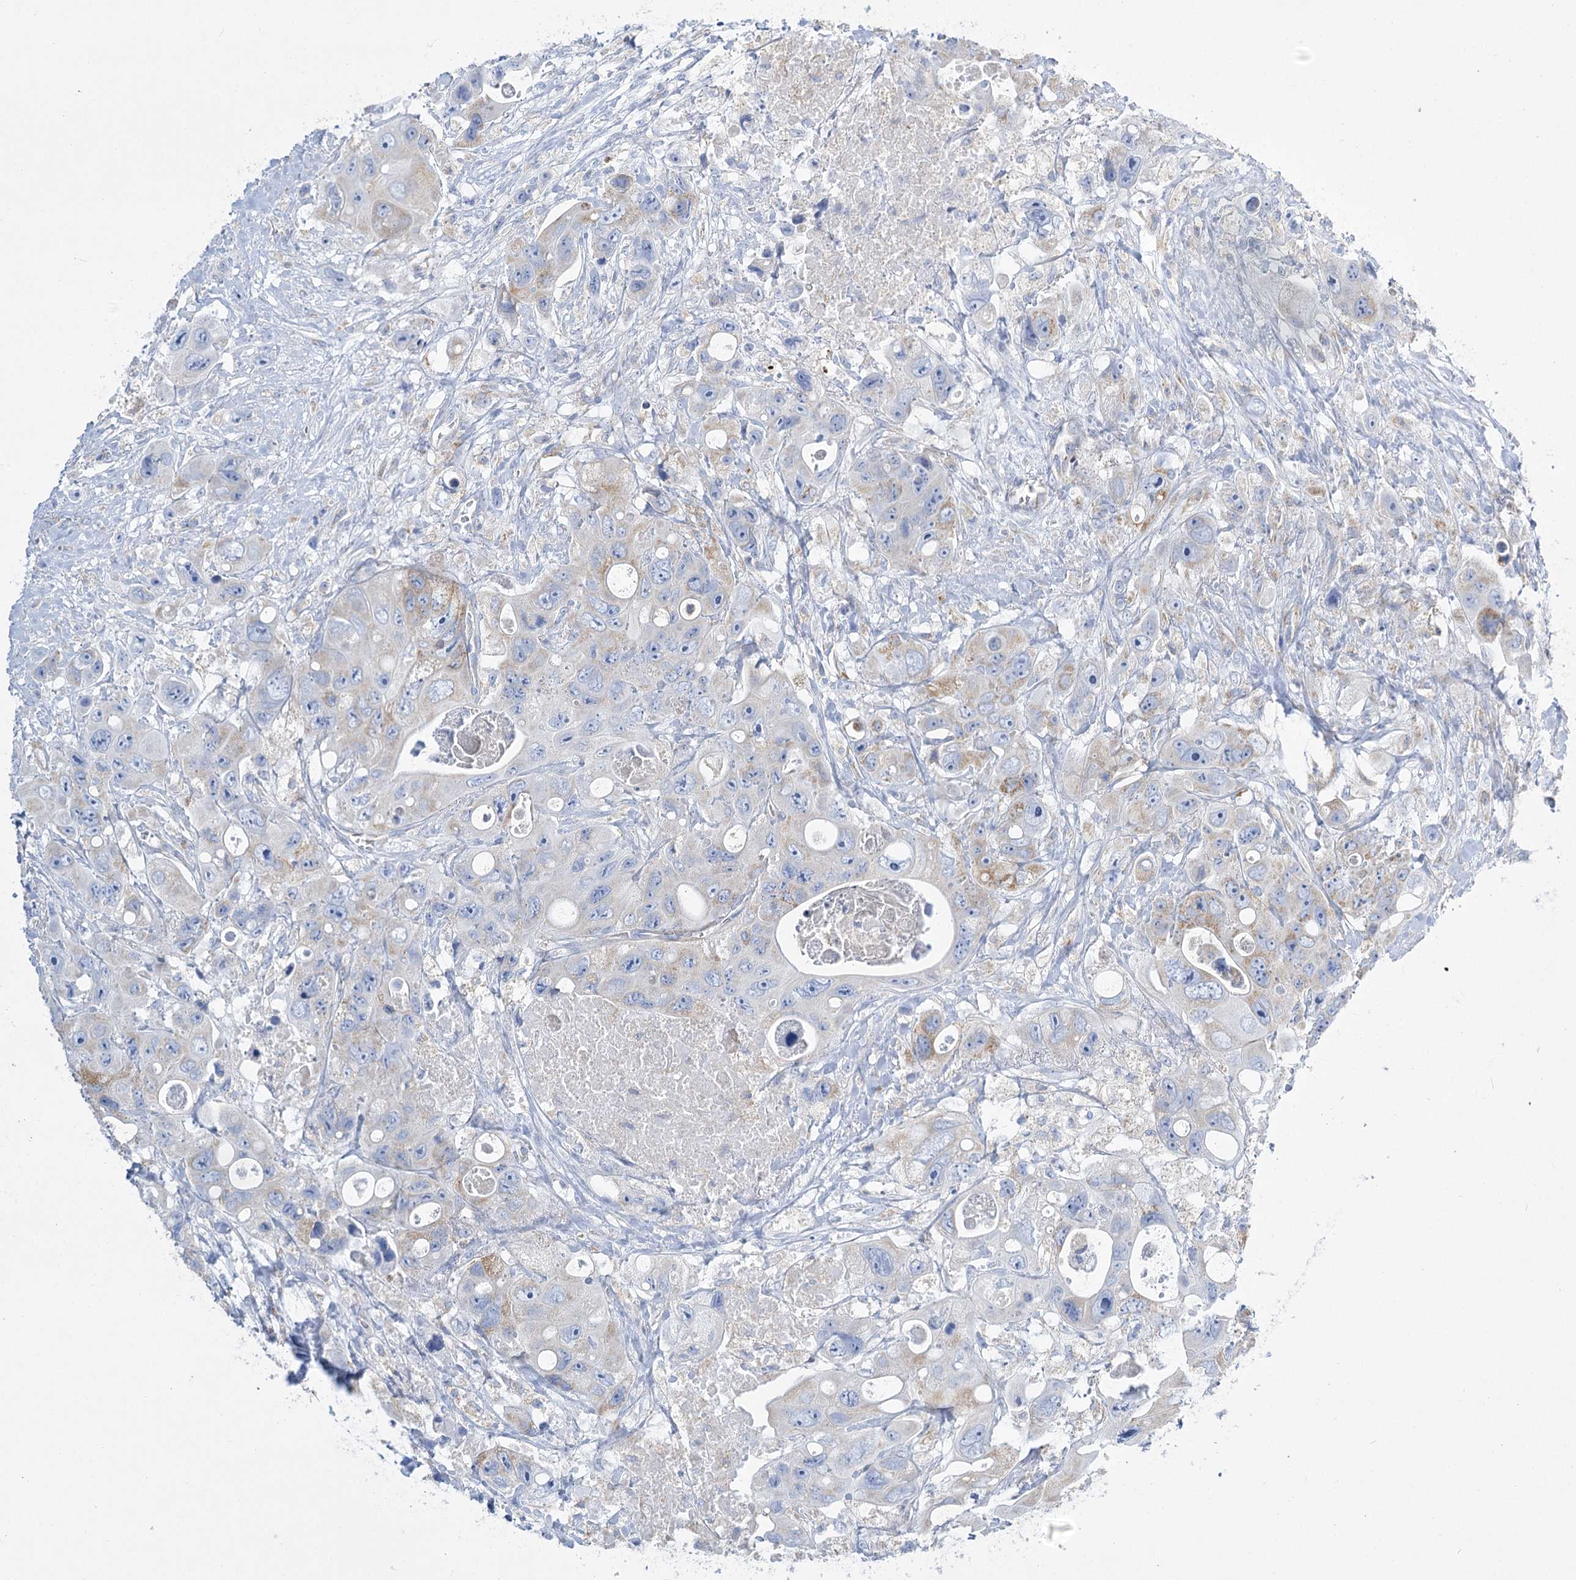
{"staining": {"intensity": "moderate", "quantity": "<25%", "location": "cytoplasmic/membranous"}, "tissue": "colorectal cancer", "cell_type": "Tumor cells", "image_type": "cancer", "snomed": [{"axis": "morphology", "description": "Adenocarcinoma, NOS"}, {"axis": "topography", "description": "Colon"}], "caption": "Colorectal cancer stained for a protein (brown) reveals moderate cytoplasmic/membranous positive staining in approximately <25% of tumor cells.", "gene": "DHTKD1", "patient": {"sex": "female", "age": 46}}